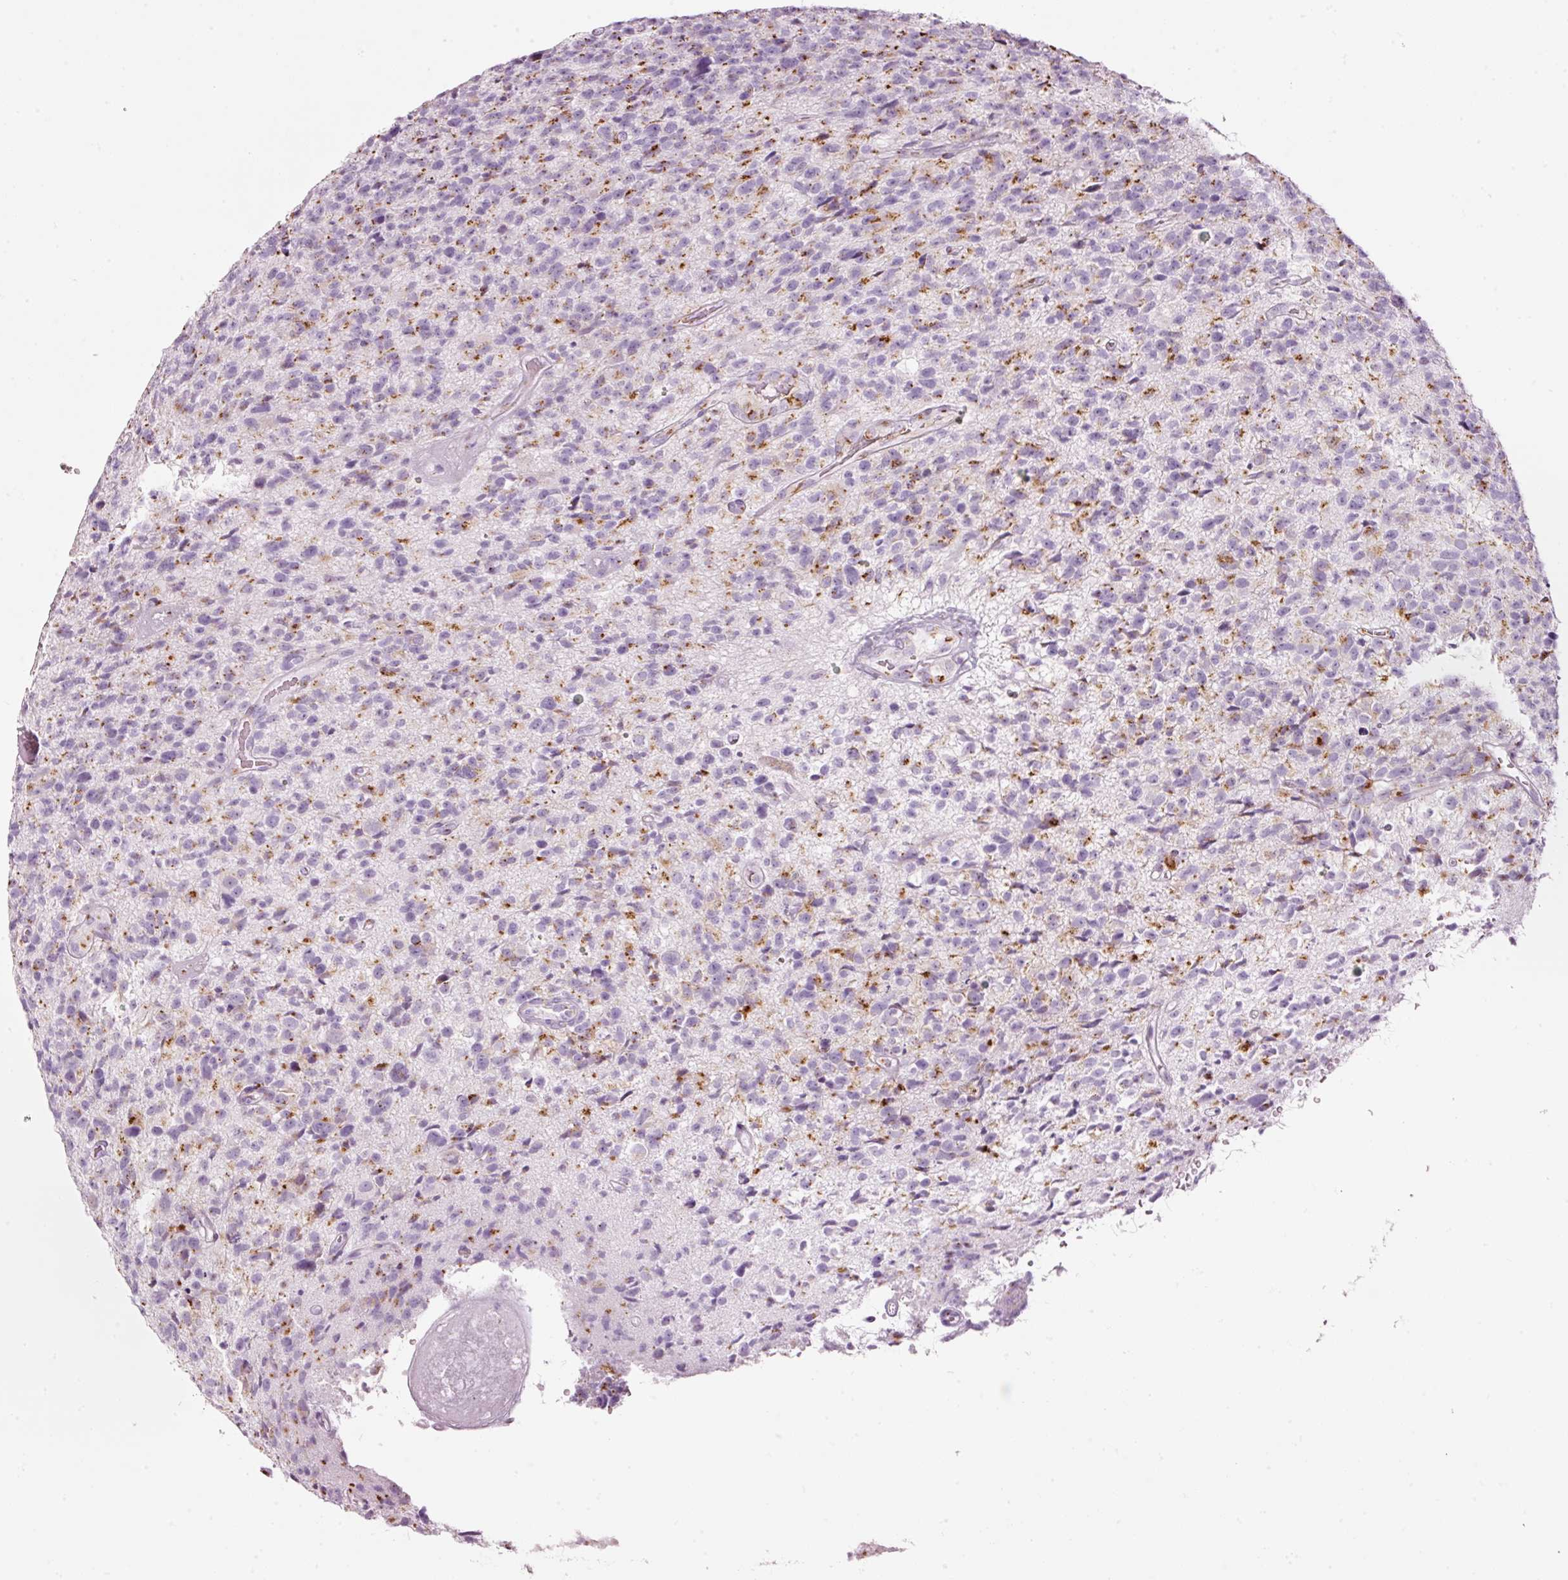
{"staining": {"intensity": "moderate", "quantity": "<25%", "location": "cytoplasmic/membranous"}, "tissue": "glioma", "cell_type": "Tumor cells", "image_type": "cancer", "snomed": [{"axis": "morphology", "description": "Glioma, malignant, High grade"}, {"axis": "topography", "description": "Brain"}], "caption": "Immunohistochemical staining of human high-grade glioma (malignant) reveals moderate cytoplasmic/membranous protein expression in about <25% of tumor cells.", "gene": "SDF4", "patient": {"sex": "male", "age": 76}}